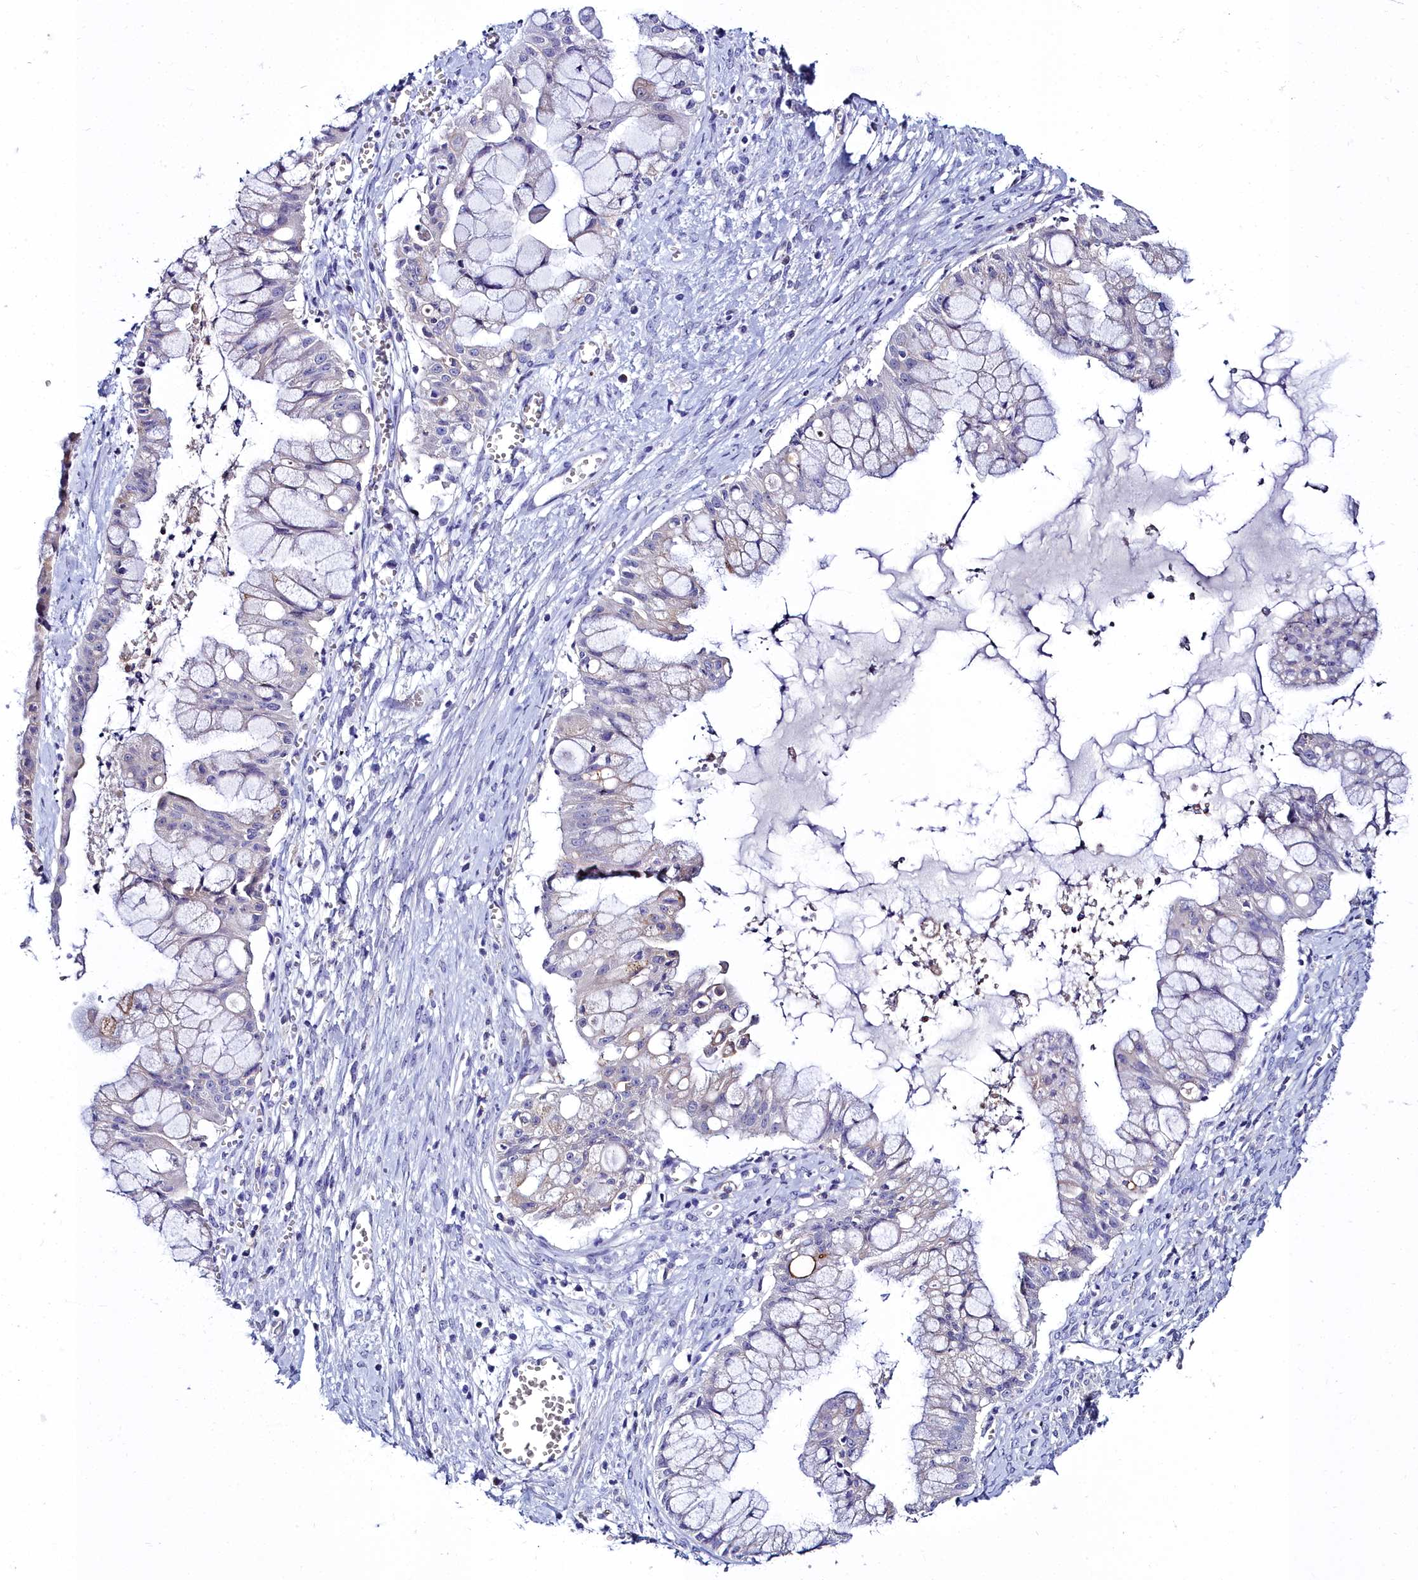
{"staining": {"intensity": "negative", "quantity": "none", "location": "none"}, "tissue": "ovarian cancer", "cell_type": "Tumor cells", "image_type": "cancer", "snomed": [{"axis": "morphology", "description": "Cystadenocarcinoma, mucinous, NOS"}, {"axis": "topography", "description": "Ovary"}], "caption": "High magnification brightfield microscopy of ovarian cancer stained with DAB (brown) and counterstained with hematoxylin (blue): tumor cells show no significant expression.", "gene": "ELAPOR2", "patient": {"sex": "female", "age": 70}}